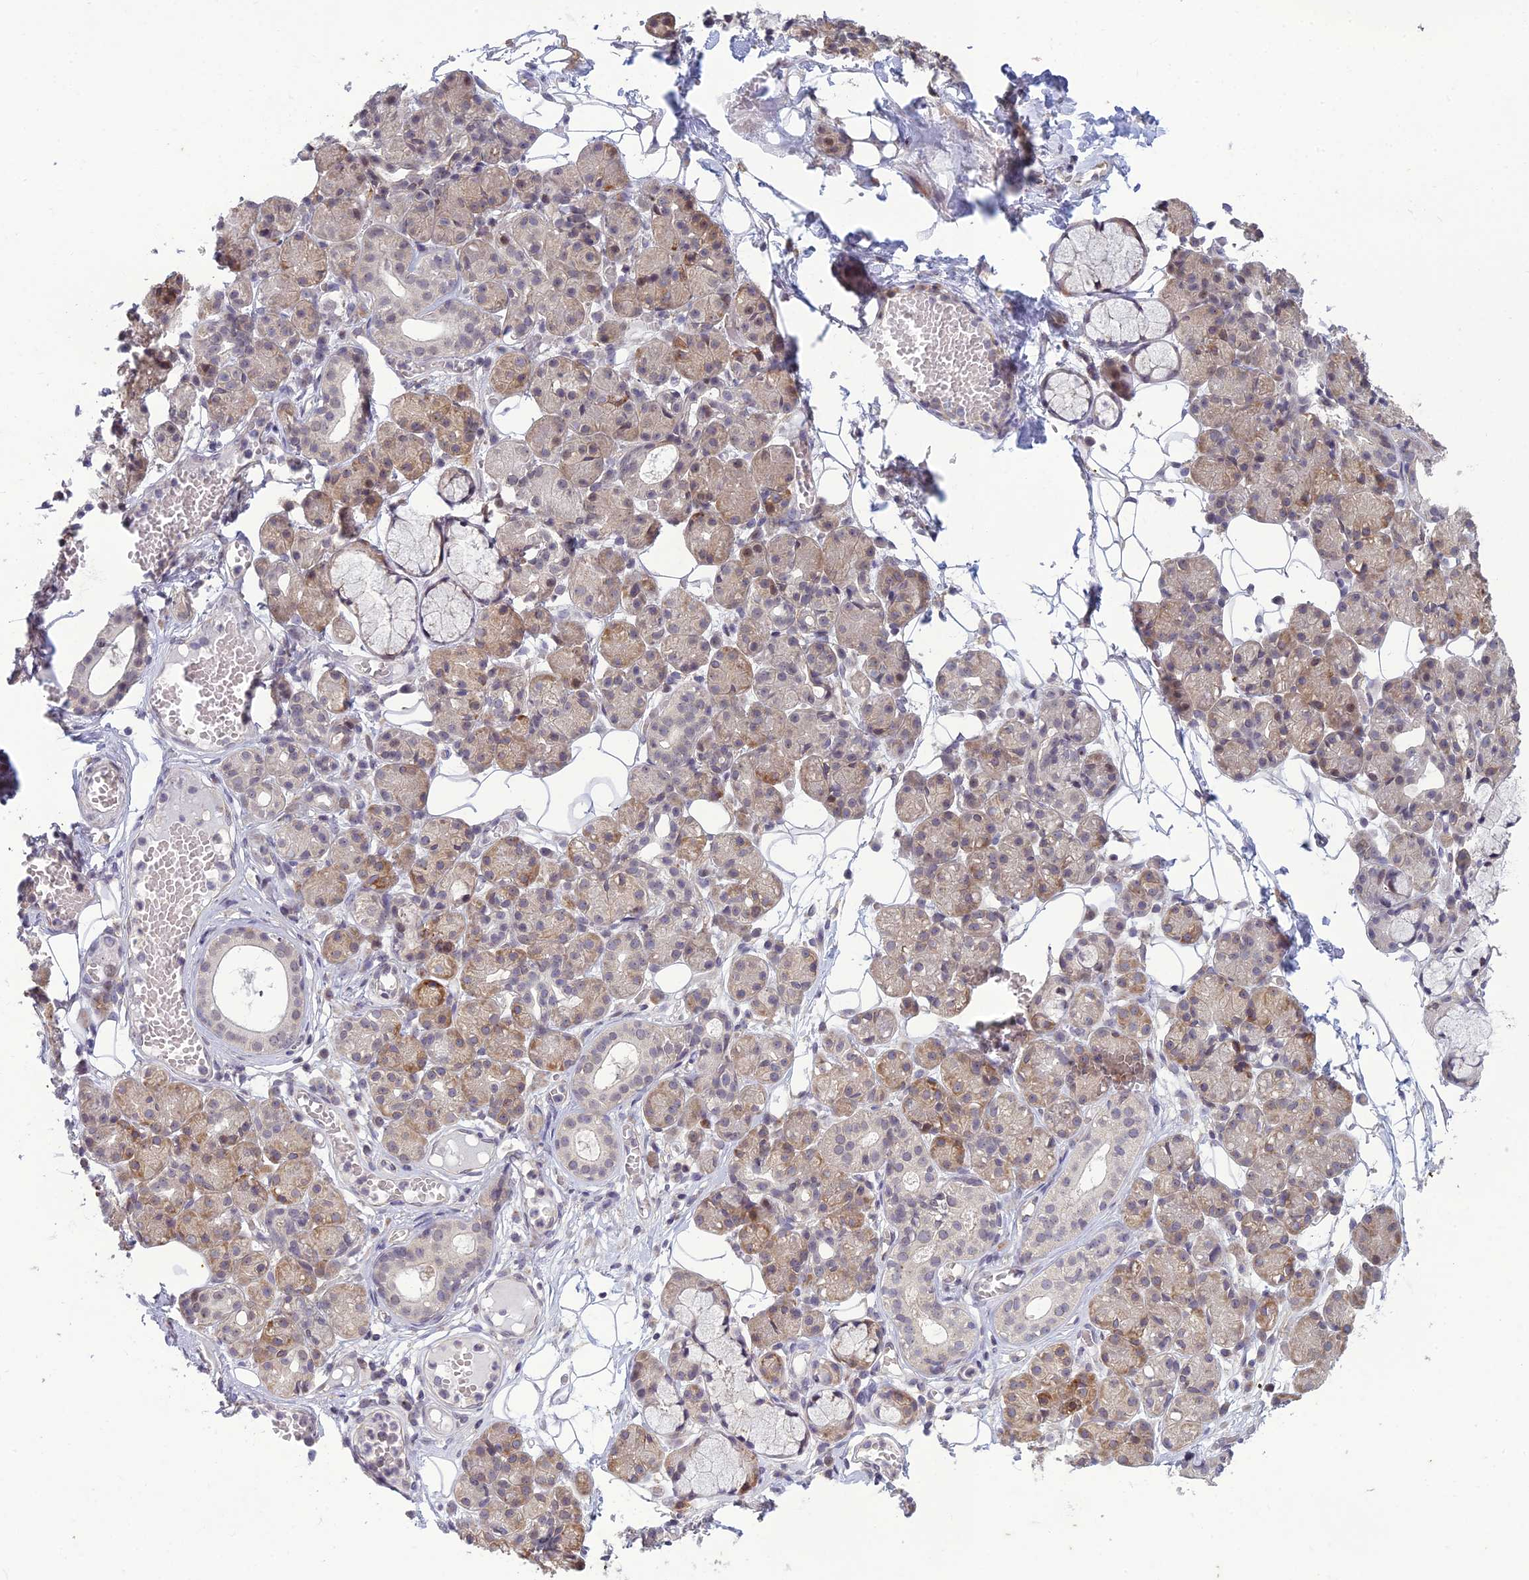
{"staining": {"intensity": "strong", "quantity": "<25%", "location": "cytoplasmic/membranous,nuclear"}, "tissue": "salivary gland", "cell_type": "Glandular cells", "image_type": "normal", "snomed": [{"axis": "morphology", "description": "Normal tissue, NOS"}, {"axis": "topography", "description": "Salivary gland"}], "caption": "Salivary gland stained with DAB (3,3'-diaminobenzidine) IHC displays medium levels of strong cytoplasmic/membranous,nuclear positivity in approximately <25% of glandular cells.", "gene": "DTX2", "patient": {"sex": "male", "age": 63}}